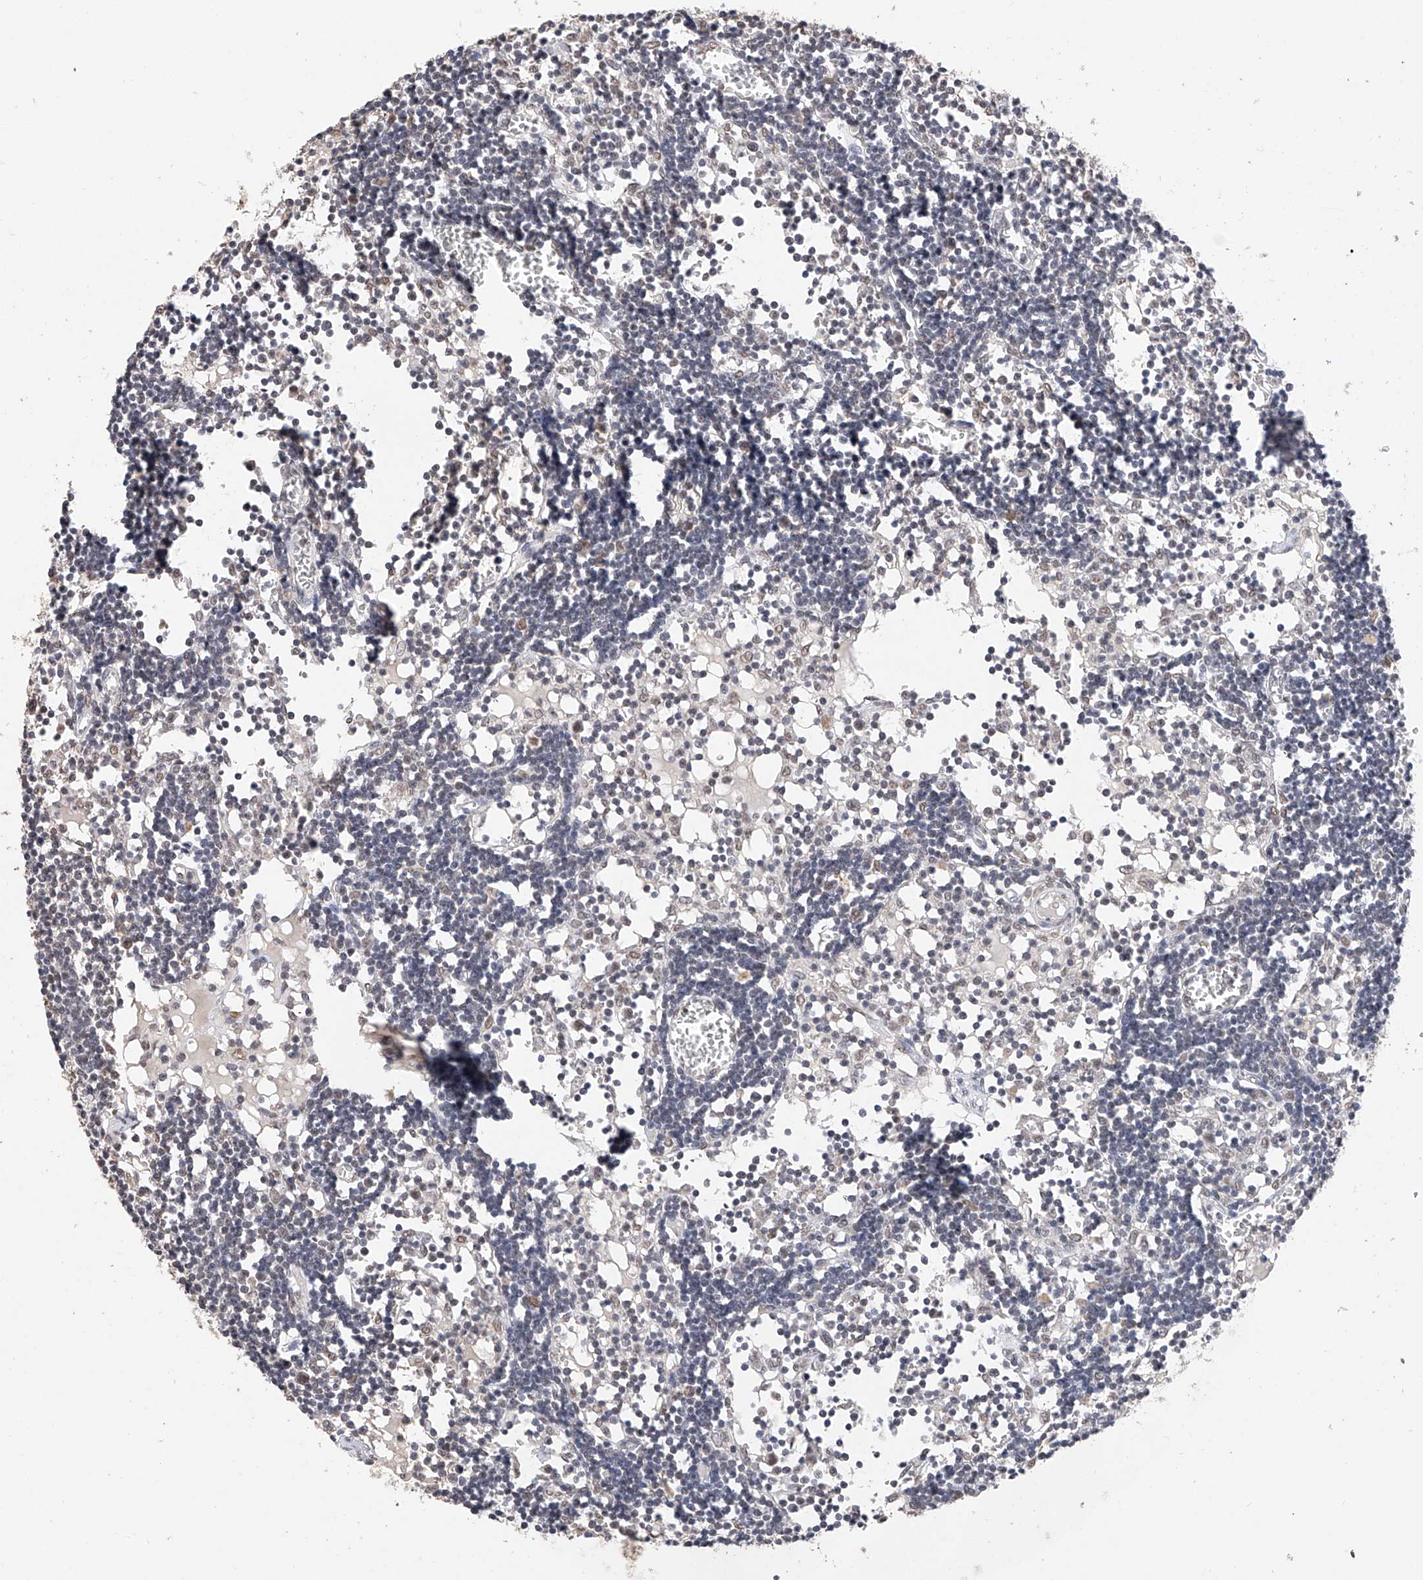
{"staining": {"intensity": "negative", "quantity": "none", "location": "none"}, "tissue": "lymph node", "cell_type": "Germinal center cells", "image_type": "normal", "snomed": [{"axis": "morphology", "description": "Normal tissue, NOS"}, {"axis": "topography", "description": "Lymph node"}], "caption": "DAB (3,3'-diaminobenzidine) immunohistochemical staining of unremarkable lymph node reveals no significant positivity in germinal center cells. The staining is performed using DAB (3,3'-diaminobenzidine) brown chromogen with nuclei counter-stained in using hematoxylin.", "gene": "DMAP1", "patient": {"sex": "female", "age": 11}}